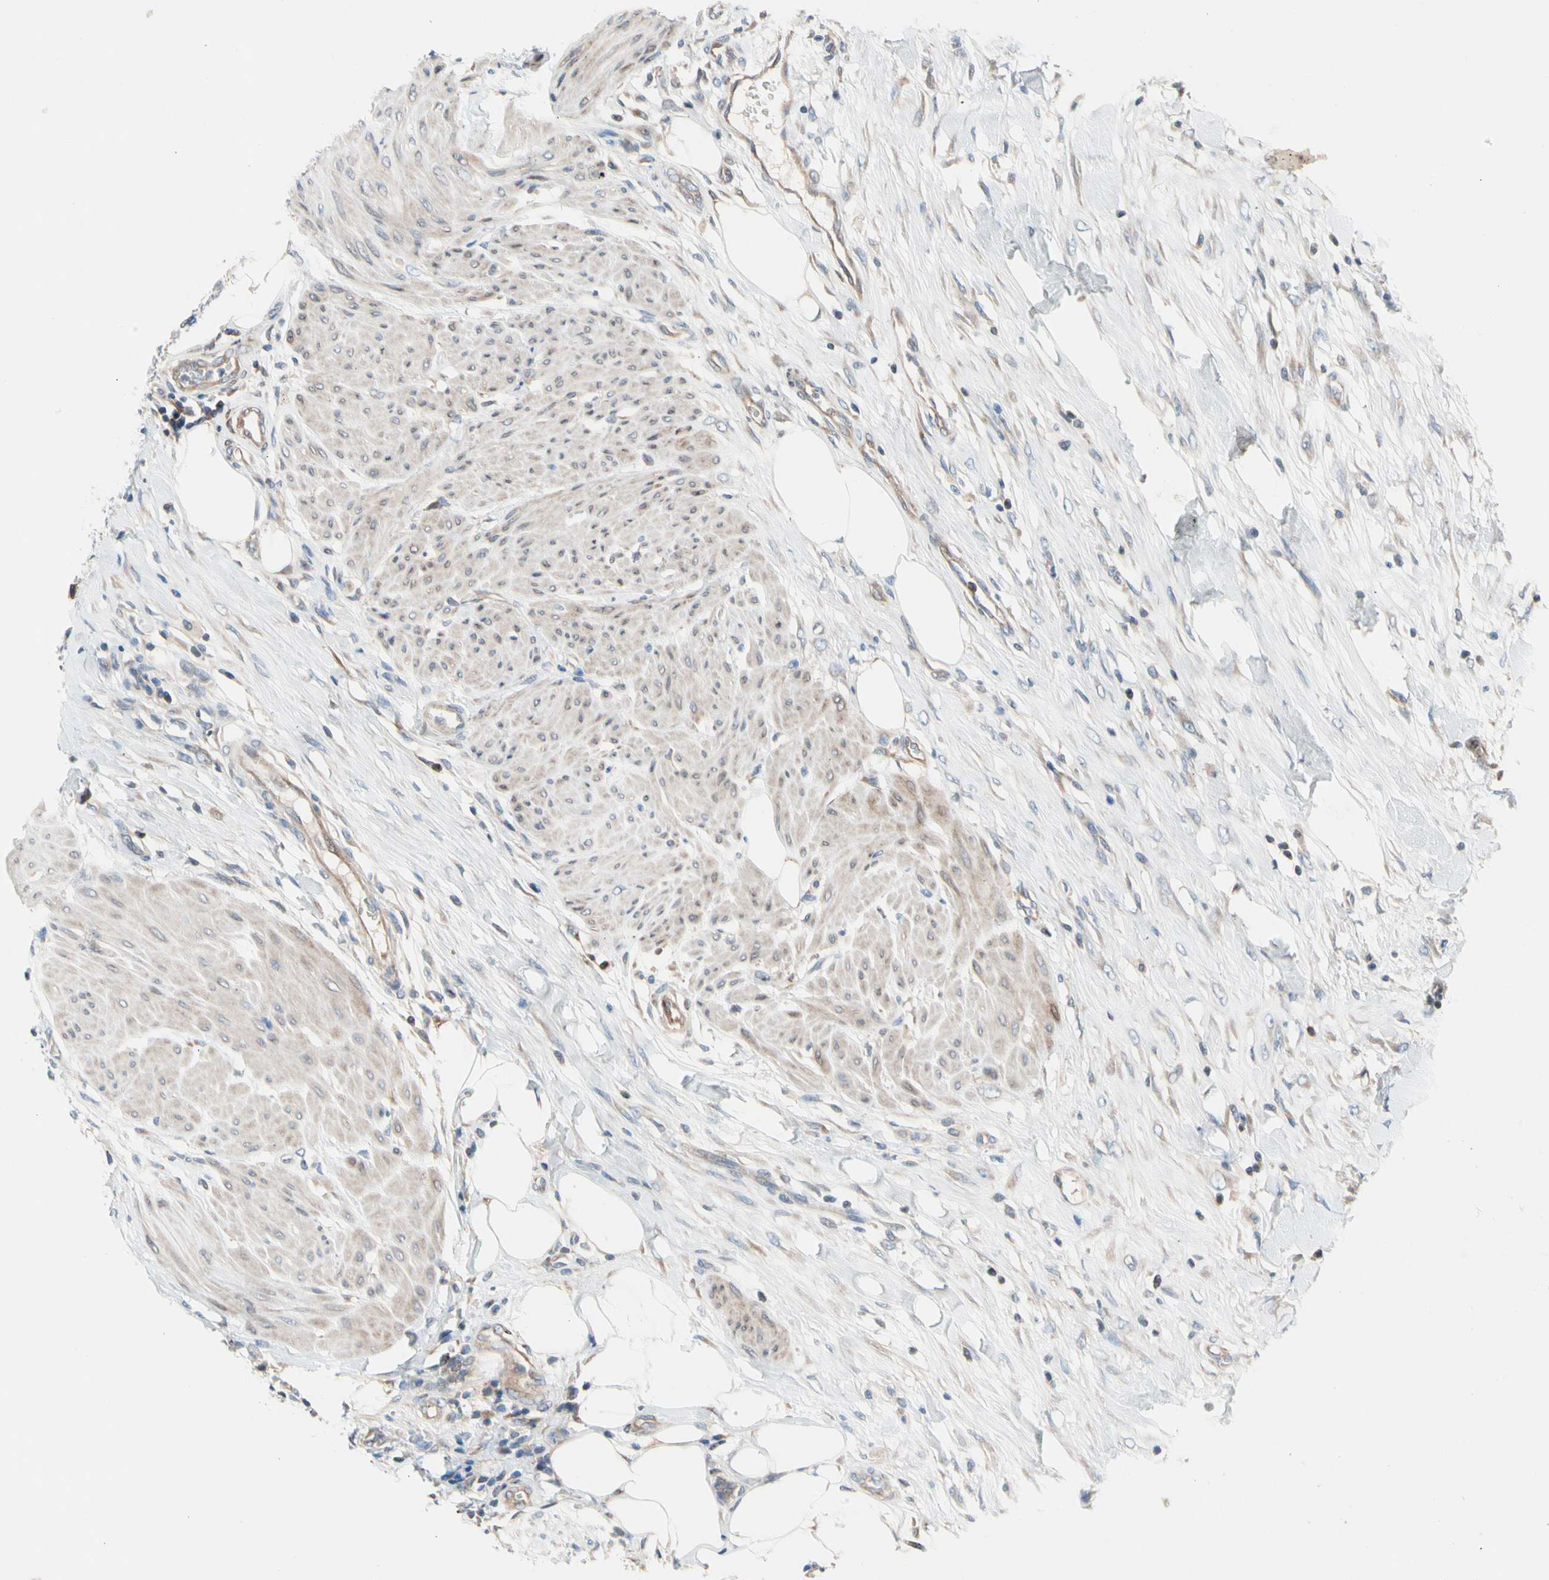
{"staining": {"intensity": "negative", "quantity": "none", "location": "none"}, "tissue": "urothelial cancer", "cell_type": "Tumor cells", "image_type": "cancer", "snomed": [{"axis": "morphology", "description": "Urothelial carcinoma, High grade"}, {"axis": "topography", "description": "Urinary bladder"}], "caption": "IHC of high-grade urothelial carcinoma reveals no positivity in tumor cells.", "gene": "MAP3K3", "patient": {"sex": "male", "age": 35}}